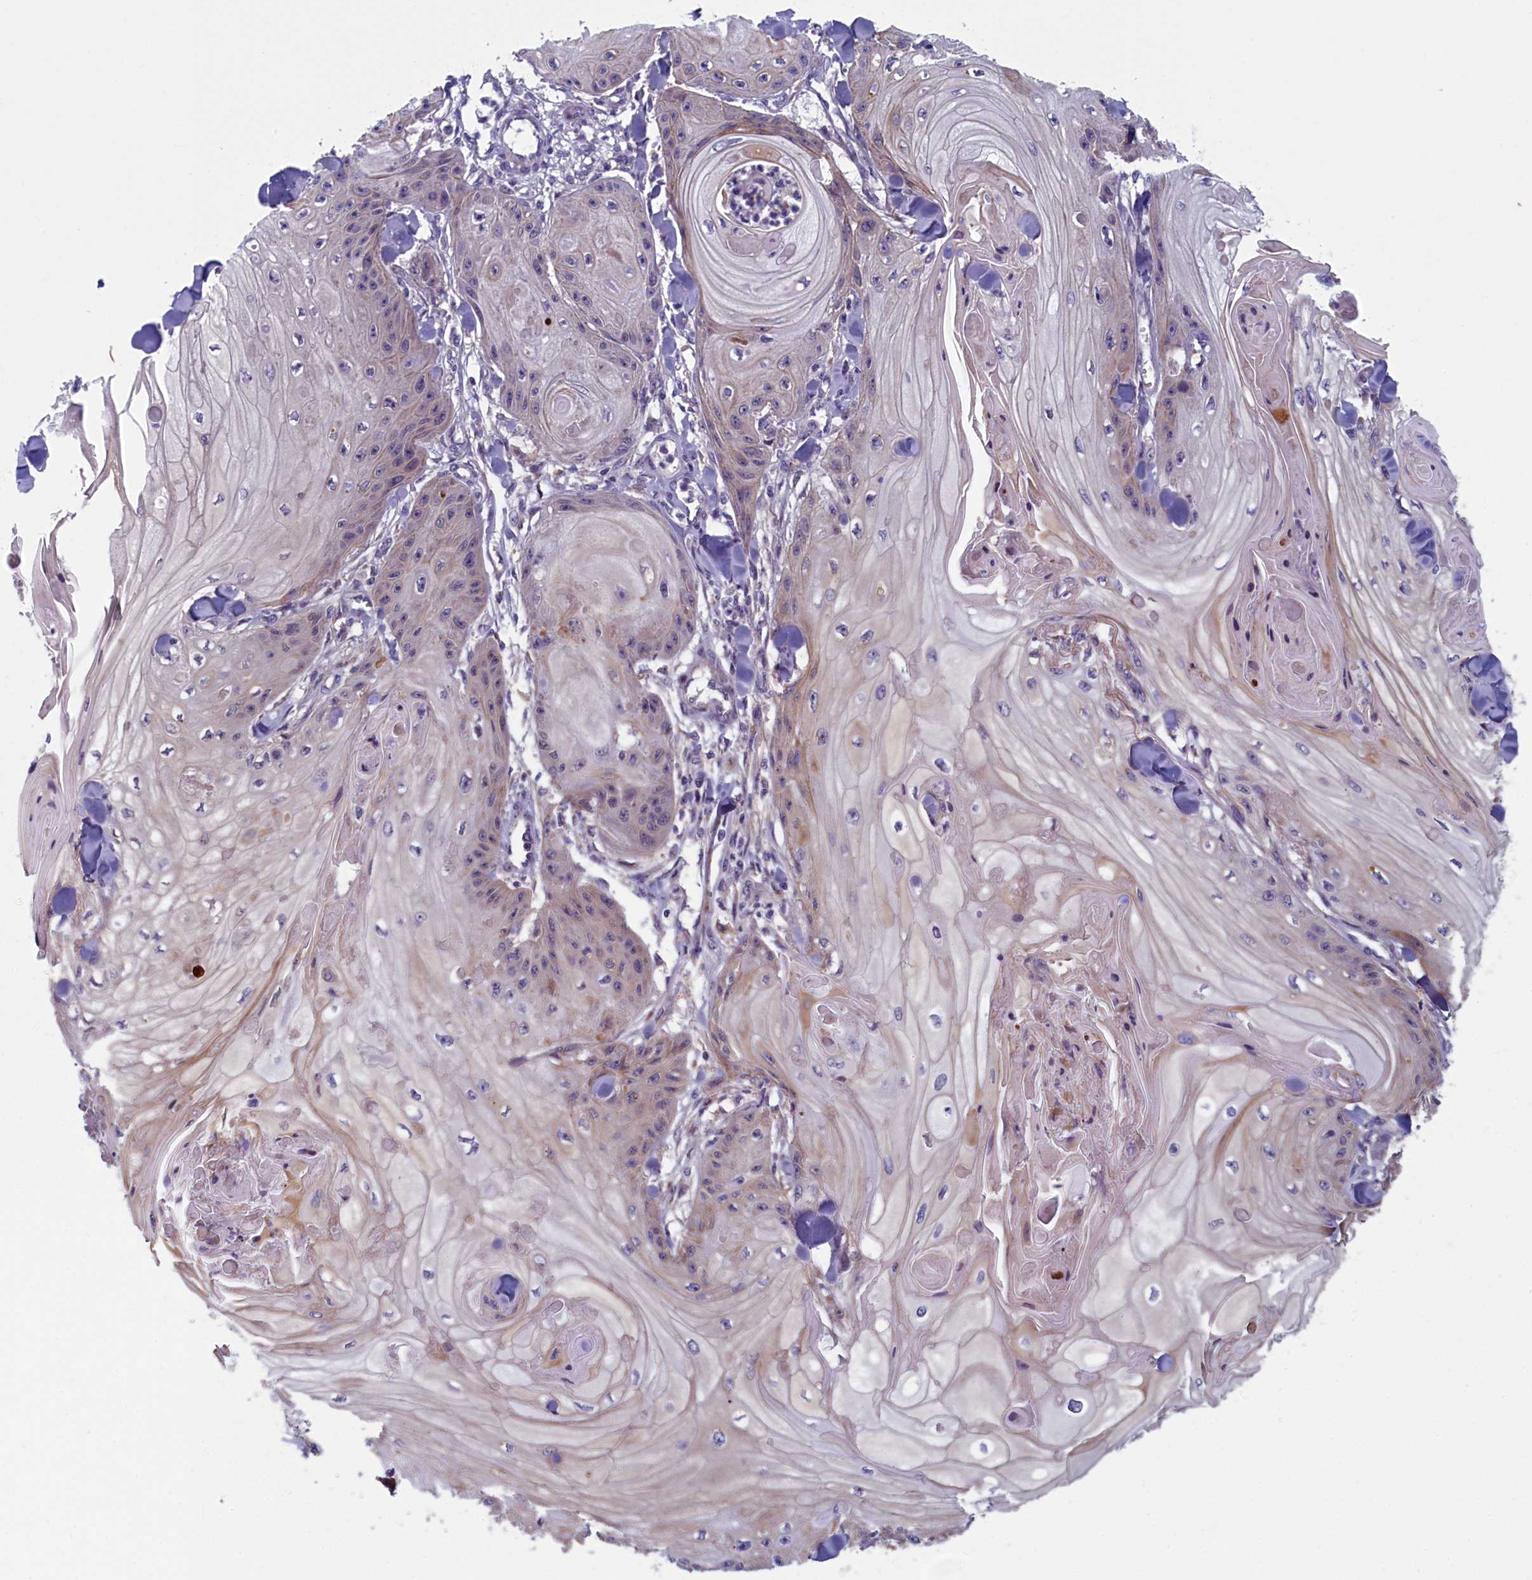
{"staining": {"intensity": "weak", "quantity": "<25%", "location": "cytoplasmic/membranous"}, "tissue": "skin cancer", "cell_type": "Tumor cells", "image_type": "cancer", "snomed": [{"axis": "morphology", "description": "Squamous cell carcinoma, NOS"}, {"axis": "topography", "description": "Skin"}], "caption": "A high-resolution histopathology image shows immunohistochemistry staining of skin squamous cell carcinoma, which shows no significant expression in tumor cells.", "gene": "ANKRD39", "patient": {"sex": "male", "age": 74}}